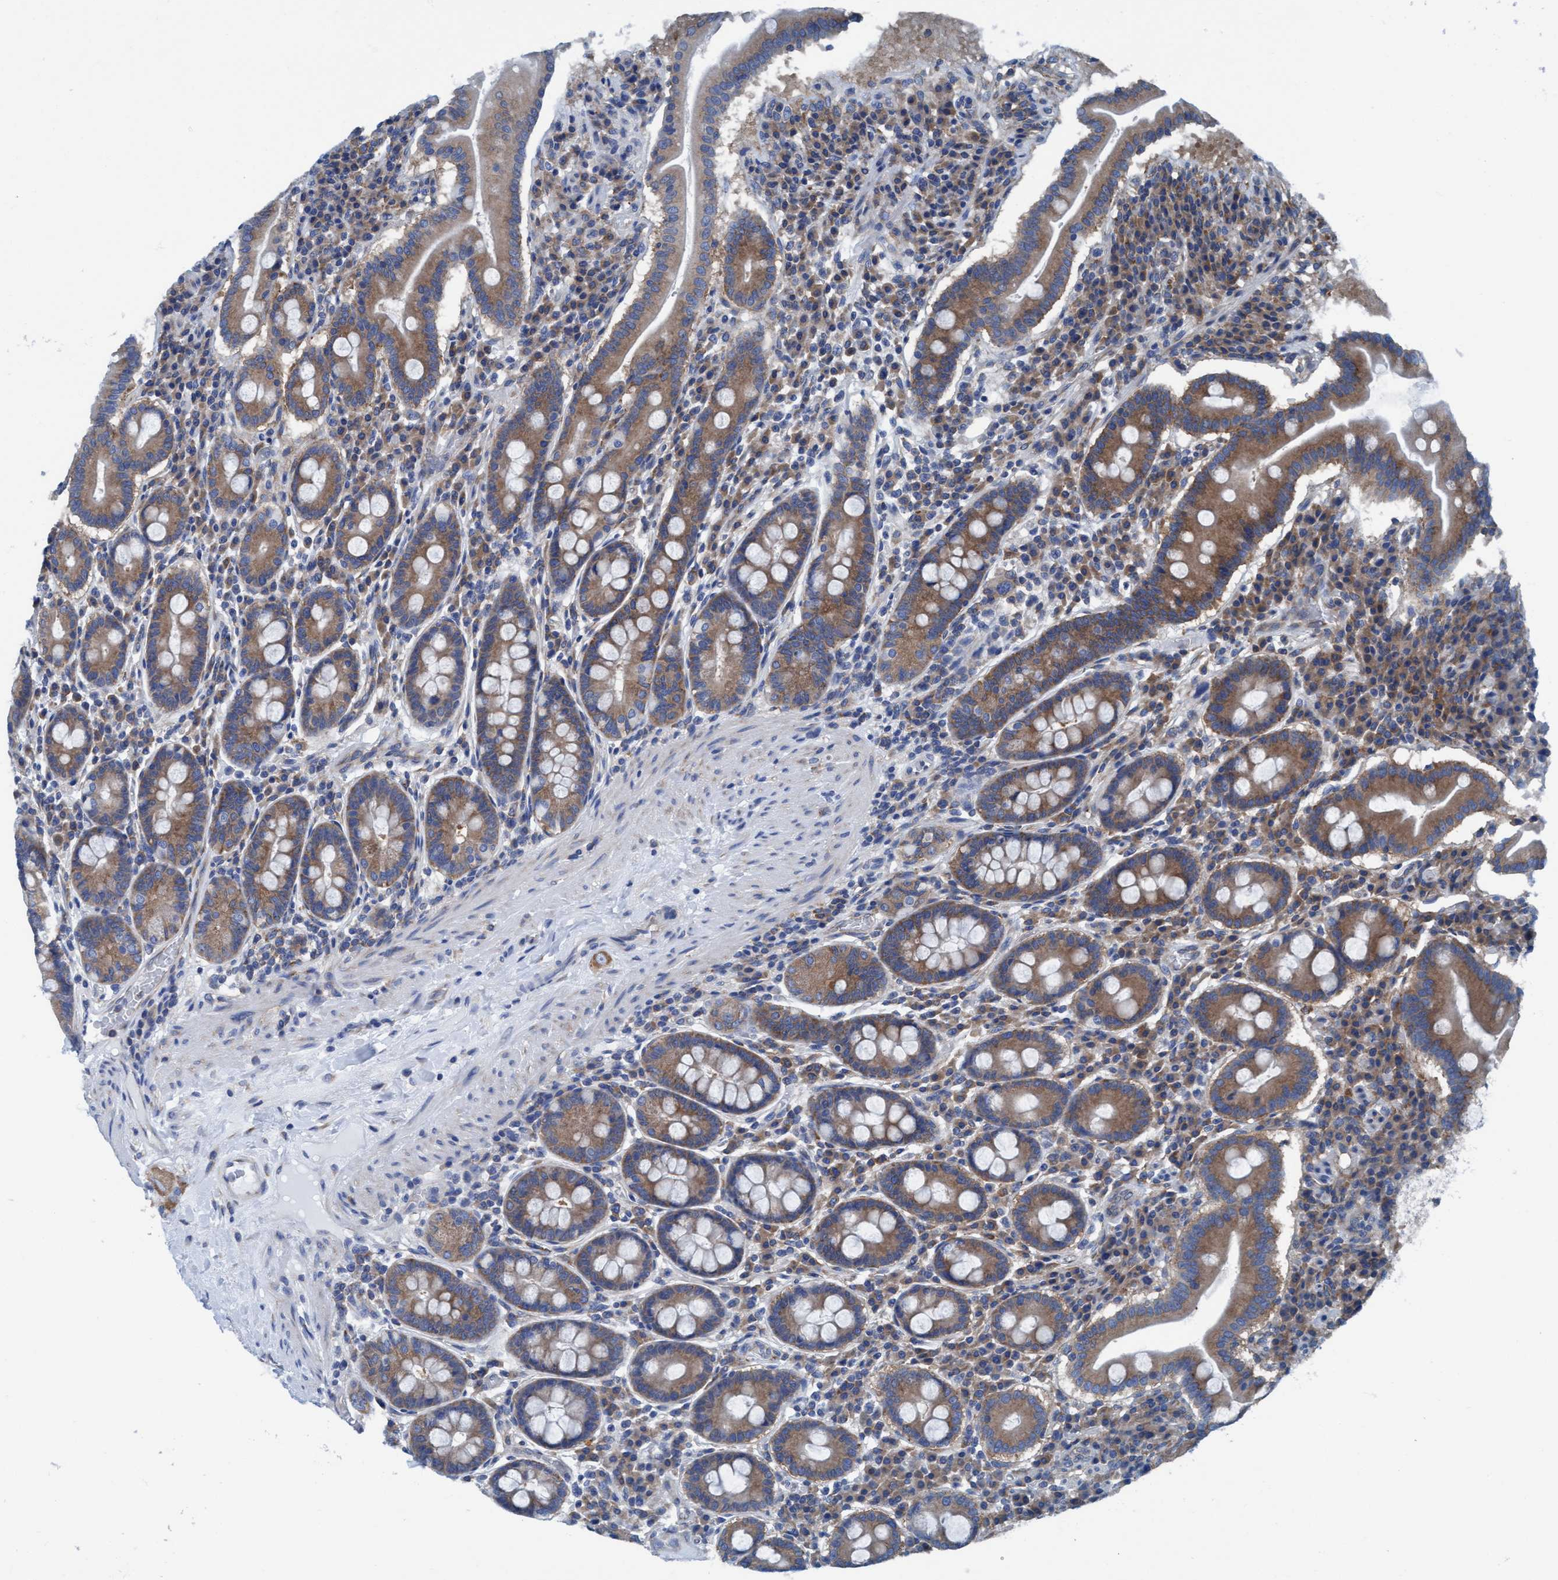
{"staining": {"intensity": "moderate", "quantity": ">75%", "location": "cytoplasmic/membranous"}, "tissue": "duodenum", "cell_type": "Glandular cells", "image_type": "normal", "snomed": [{"axis": "morphology", "description": "Normal tissue, NOS"}, {"axis": "topography", "description": "Duodenum"}], "caption": "Immunohistochemical staining of unremarkable duodenum shows moderate cytoplasmic/membranous protein expression in approximately >75% of glandular cells. (Stains: DAB in brown, nuclei in blue, Microscopy: brightfield microscopy at high magnification).", "gene": "NMT1", "patient": {"sex": "male", "age": 50}}